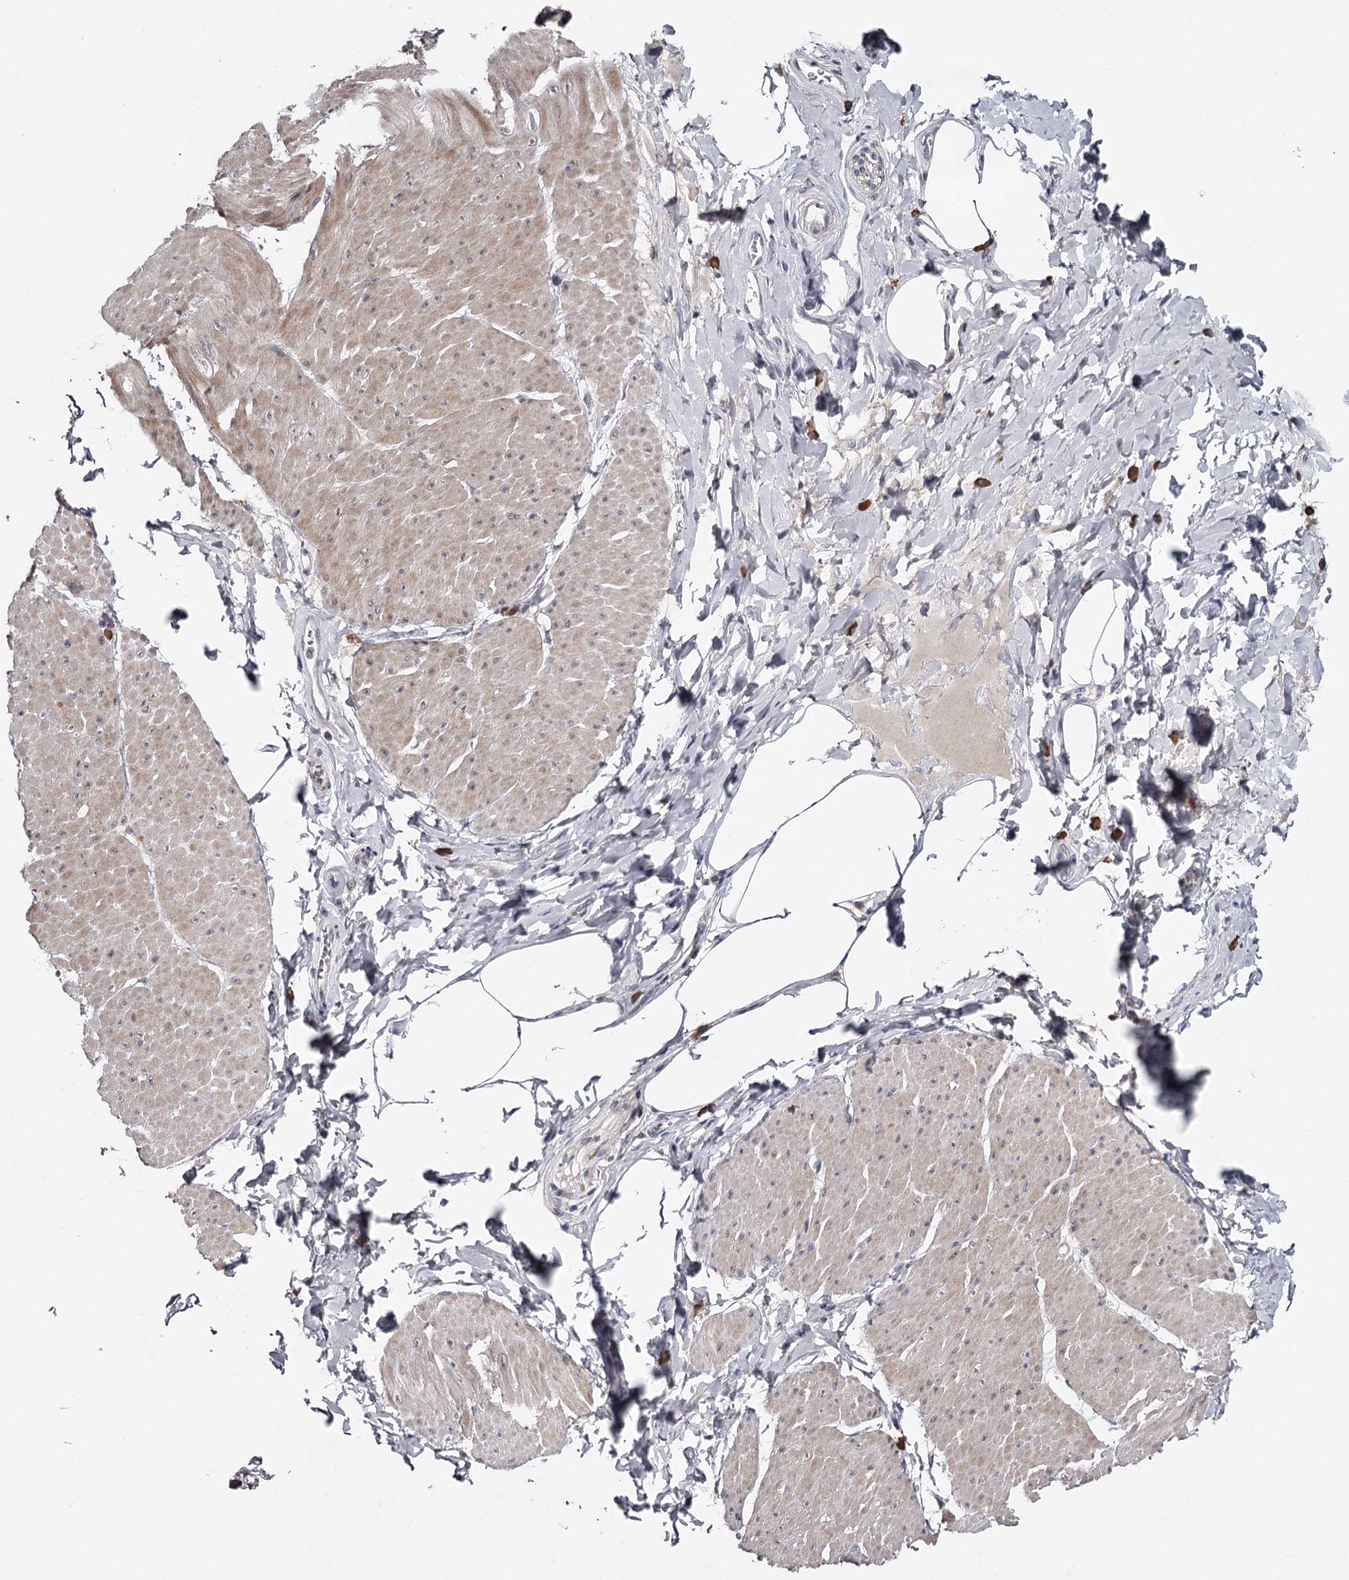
{"staining": {"intensity": "weak", "quantity": "25%-75%", "location": "cytoplasmic/membranous"}, "tissue": "smooth muscle", "cell_type": "Smooth muscle cells", "image_type": "normal", "snomed": [{"axis": "morphology", "description": "Urothelial carcinoma, High grade"}, {"axis": "topography", "description": "Urinary bladder"}], "caption": "High-magnification brightfield microscopy of unremarkable smooth muscle stained with DAB (3,3'-diaminobenzidine) (brown) and counterstained with hematoxylin (blue). smooth muscle cells exhibit weak cytoplasmic/membranous staining is appreciated in approximately25%-75% of cells. (Stains: DAB (3,3'-diaminobenzidine) in brown, nuclei in blue, Microscopy: brightfield microscopy at high magnification).", "gene": "GTSF1", "patient": {"sex": "male", "age": 46}}